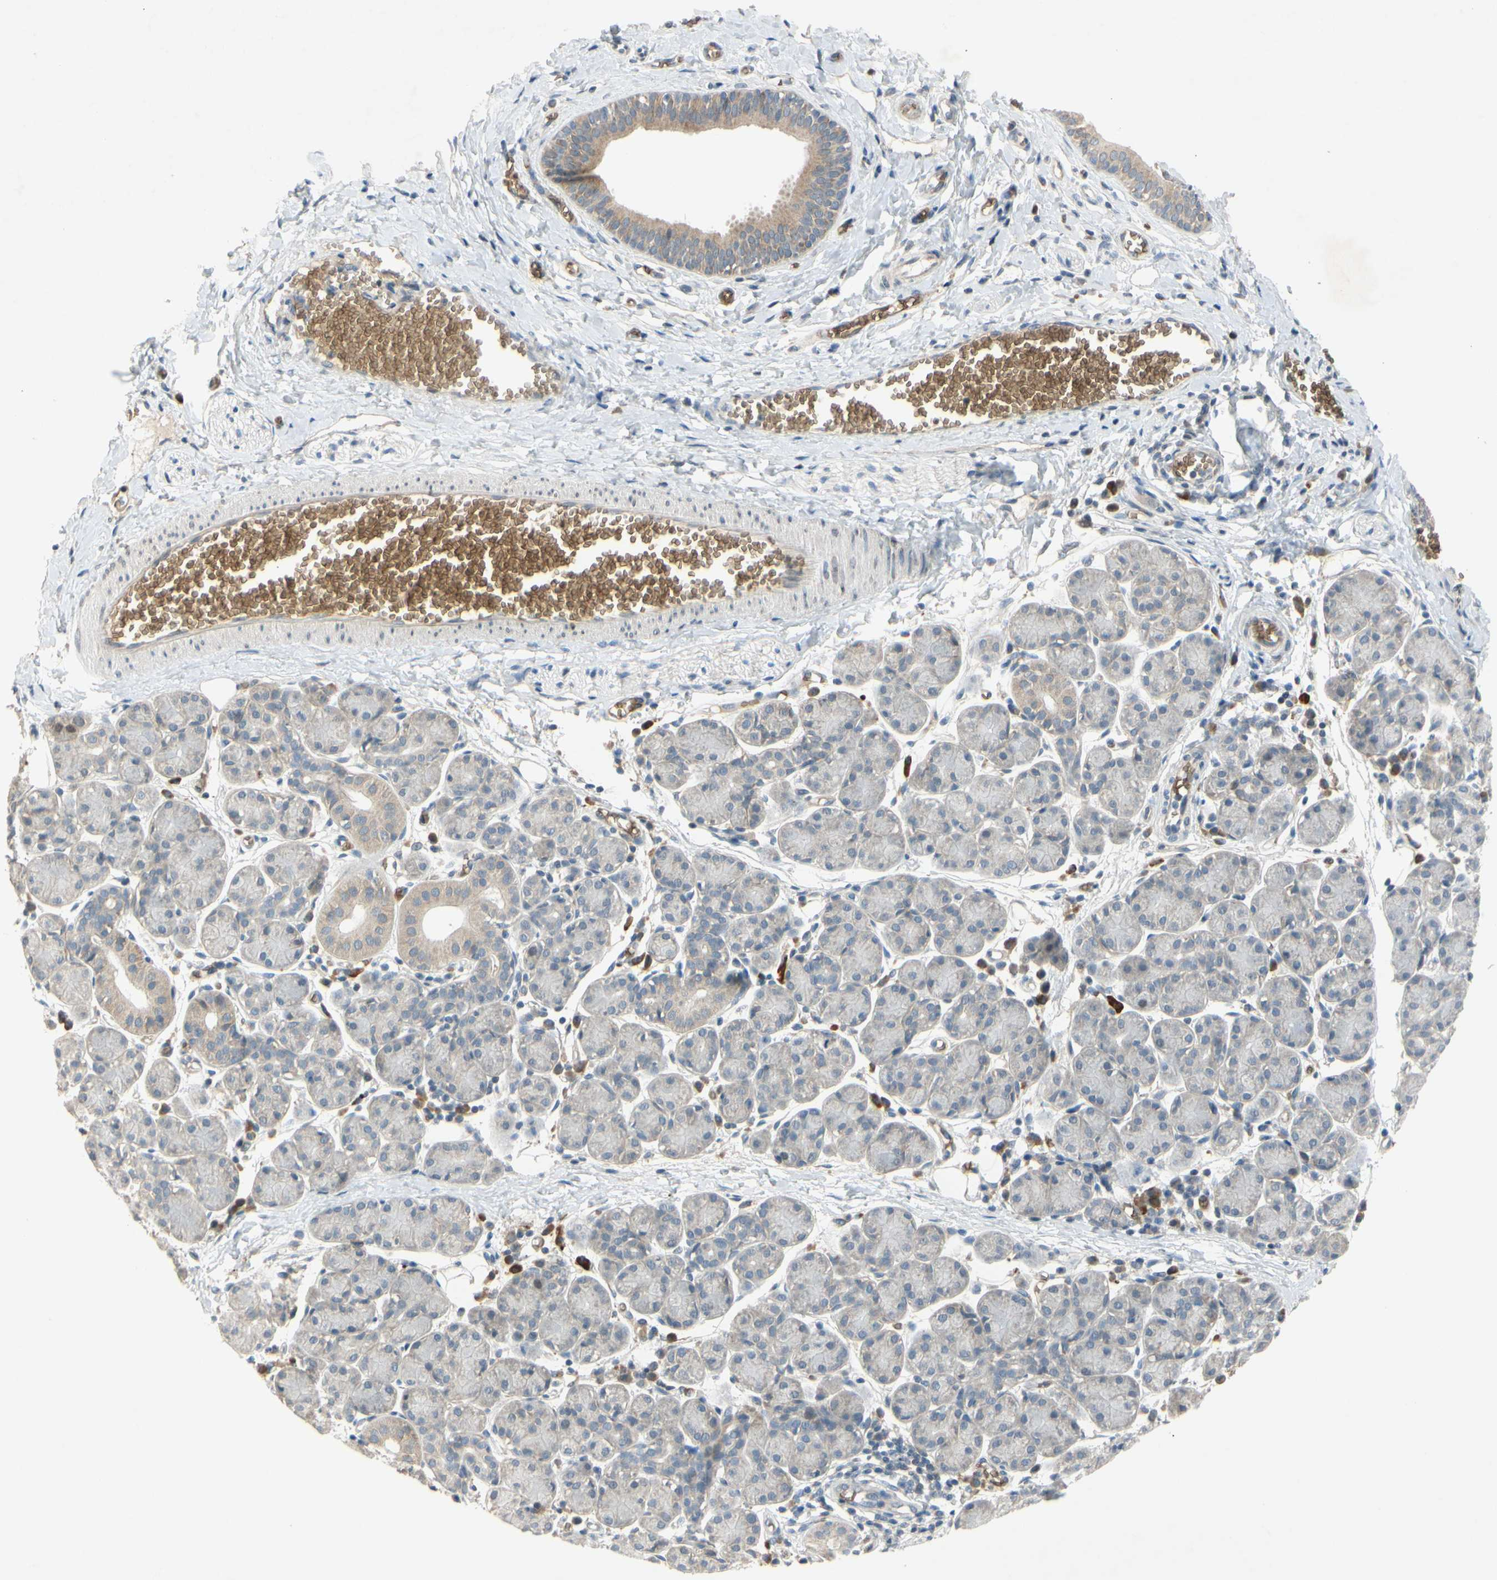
{"staining": {"intensity": "weak", "quantity": "<25%", "location": "cytoplasmic/membranous"}, "tissue": "salivary gland", "cell_type": "Glandular cells", "image_type": "normal", "snomed": [{"axis": "morphology", "description": "Normal tissue, NOS"}, {"axis": "morphology", "description": "Inflammation, NOS"}, {"axis": "topography", "description": "Lymph node"}, {"axis": "topography", "description": "Salivary gland"}], "caption": "Glandular cells show no significant expression in unremarkable salivary gland.", "gene": "GYPC", "patient": {"sex": "male", "age": 3}}